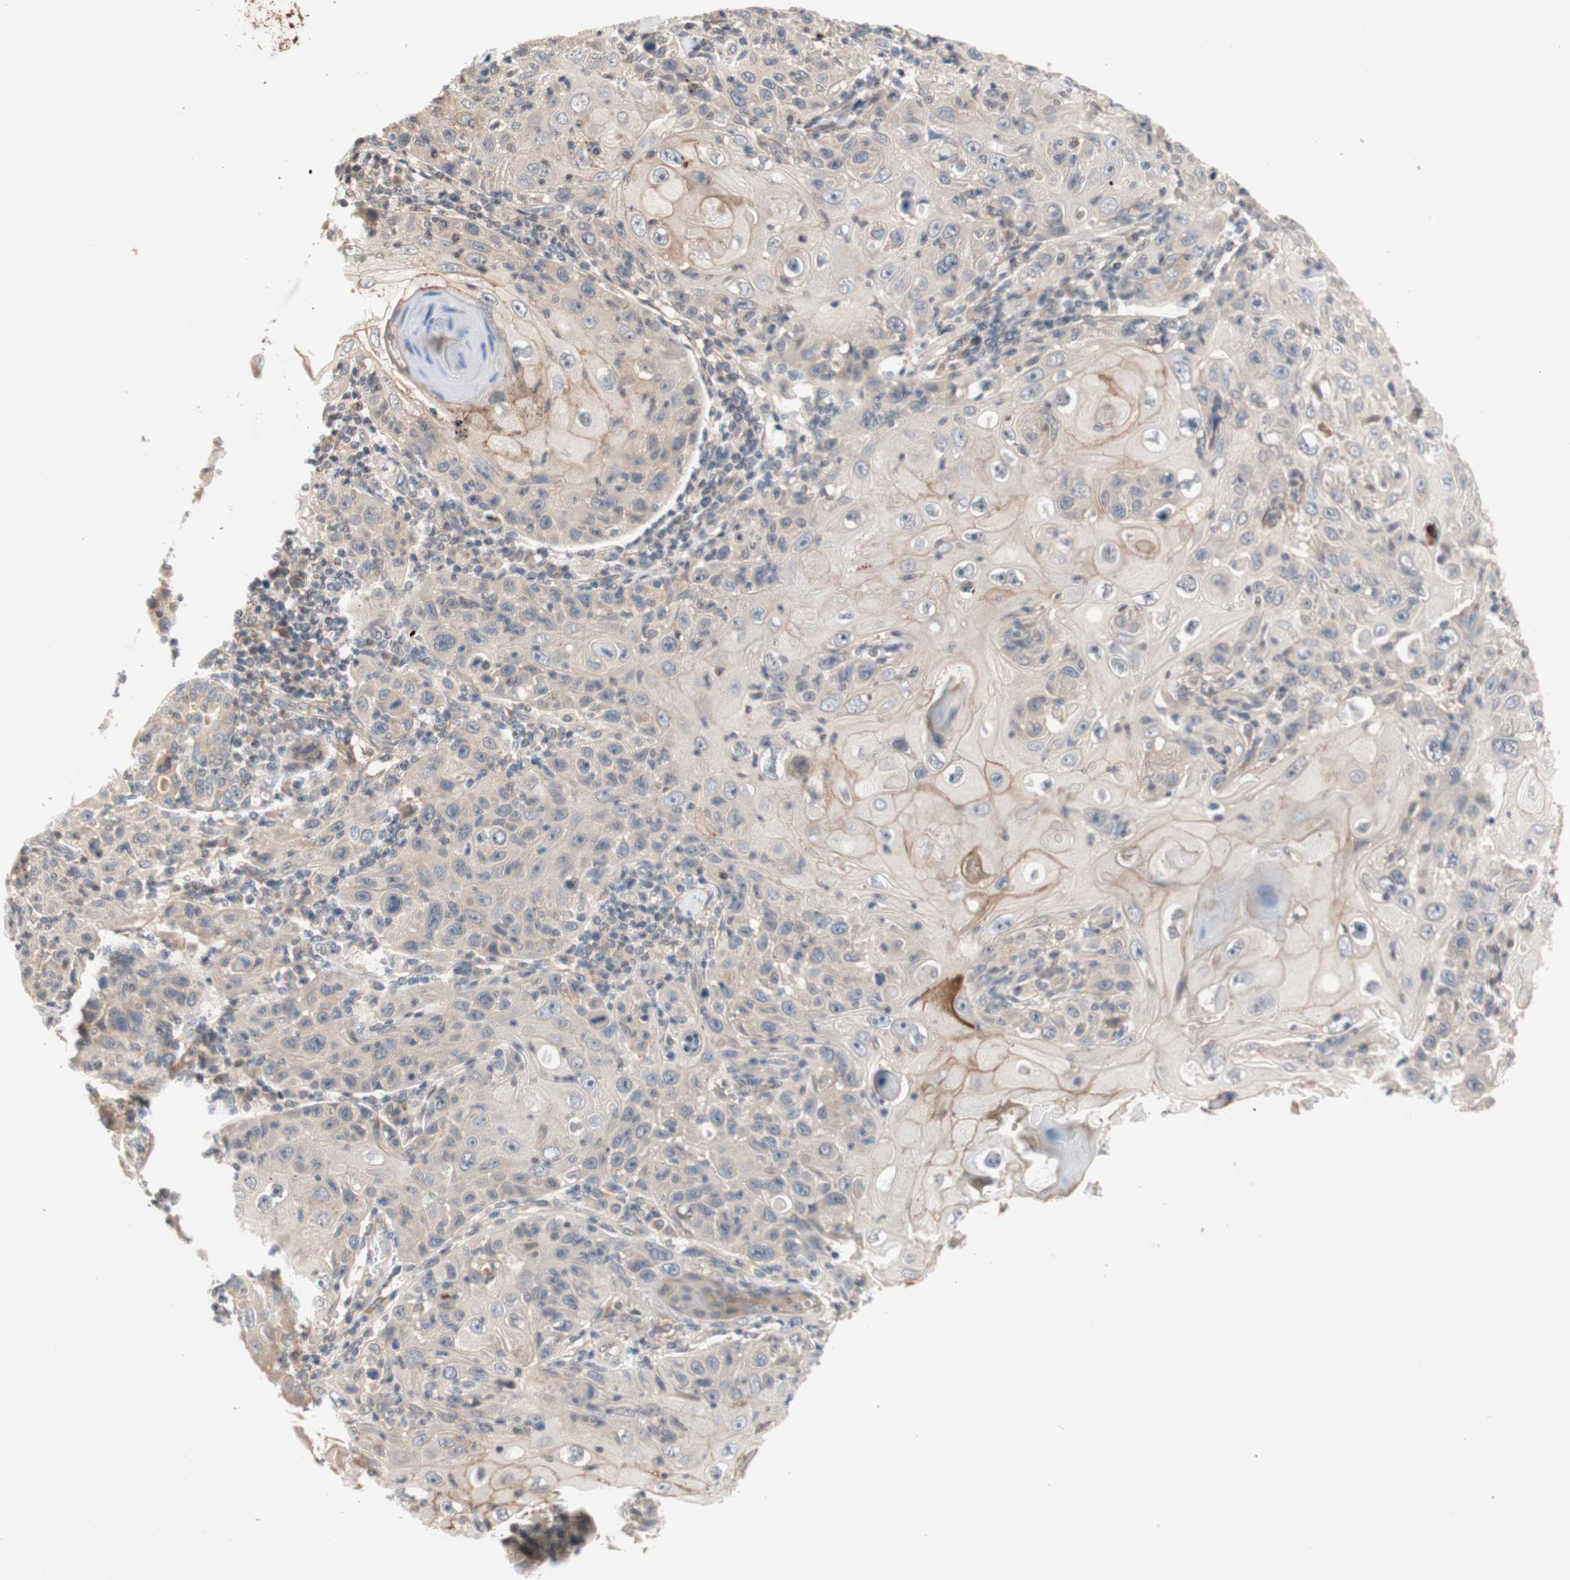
{"staining": {"intensity": "negative", "quantity": "none", "location": "none"}, "tissue": "skin cancer", "cell_type": "Tumor cells", "image_type": "cancer", "snomed": [{"axis": "morphology", "description": "Squamous cell carcinoma, NOS"}, {"axis": "topography", "description": "Skin"}], "caption": "Squamous cell carcinoma (skin) was stained to show a protein in brown. There is no significant staining in tumor cells.", "gene": "CD55", "patient": {"sex": "female", "age": 88}}